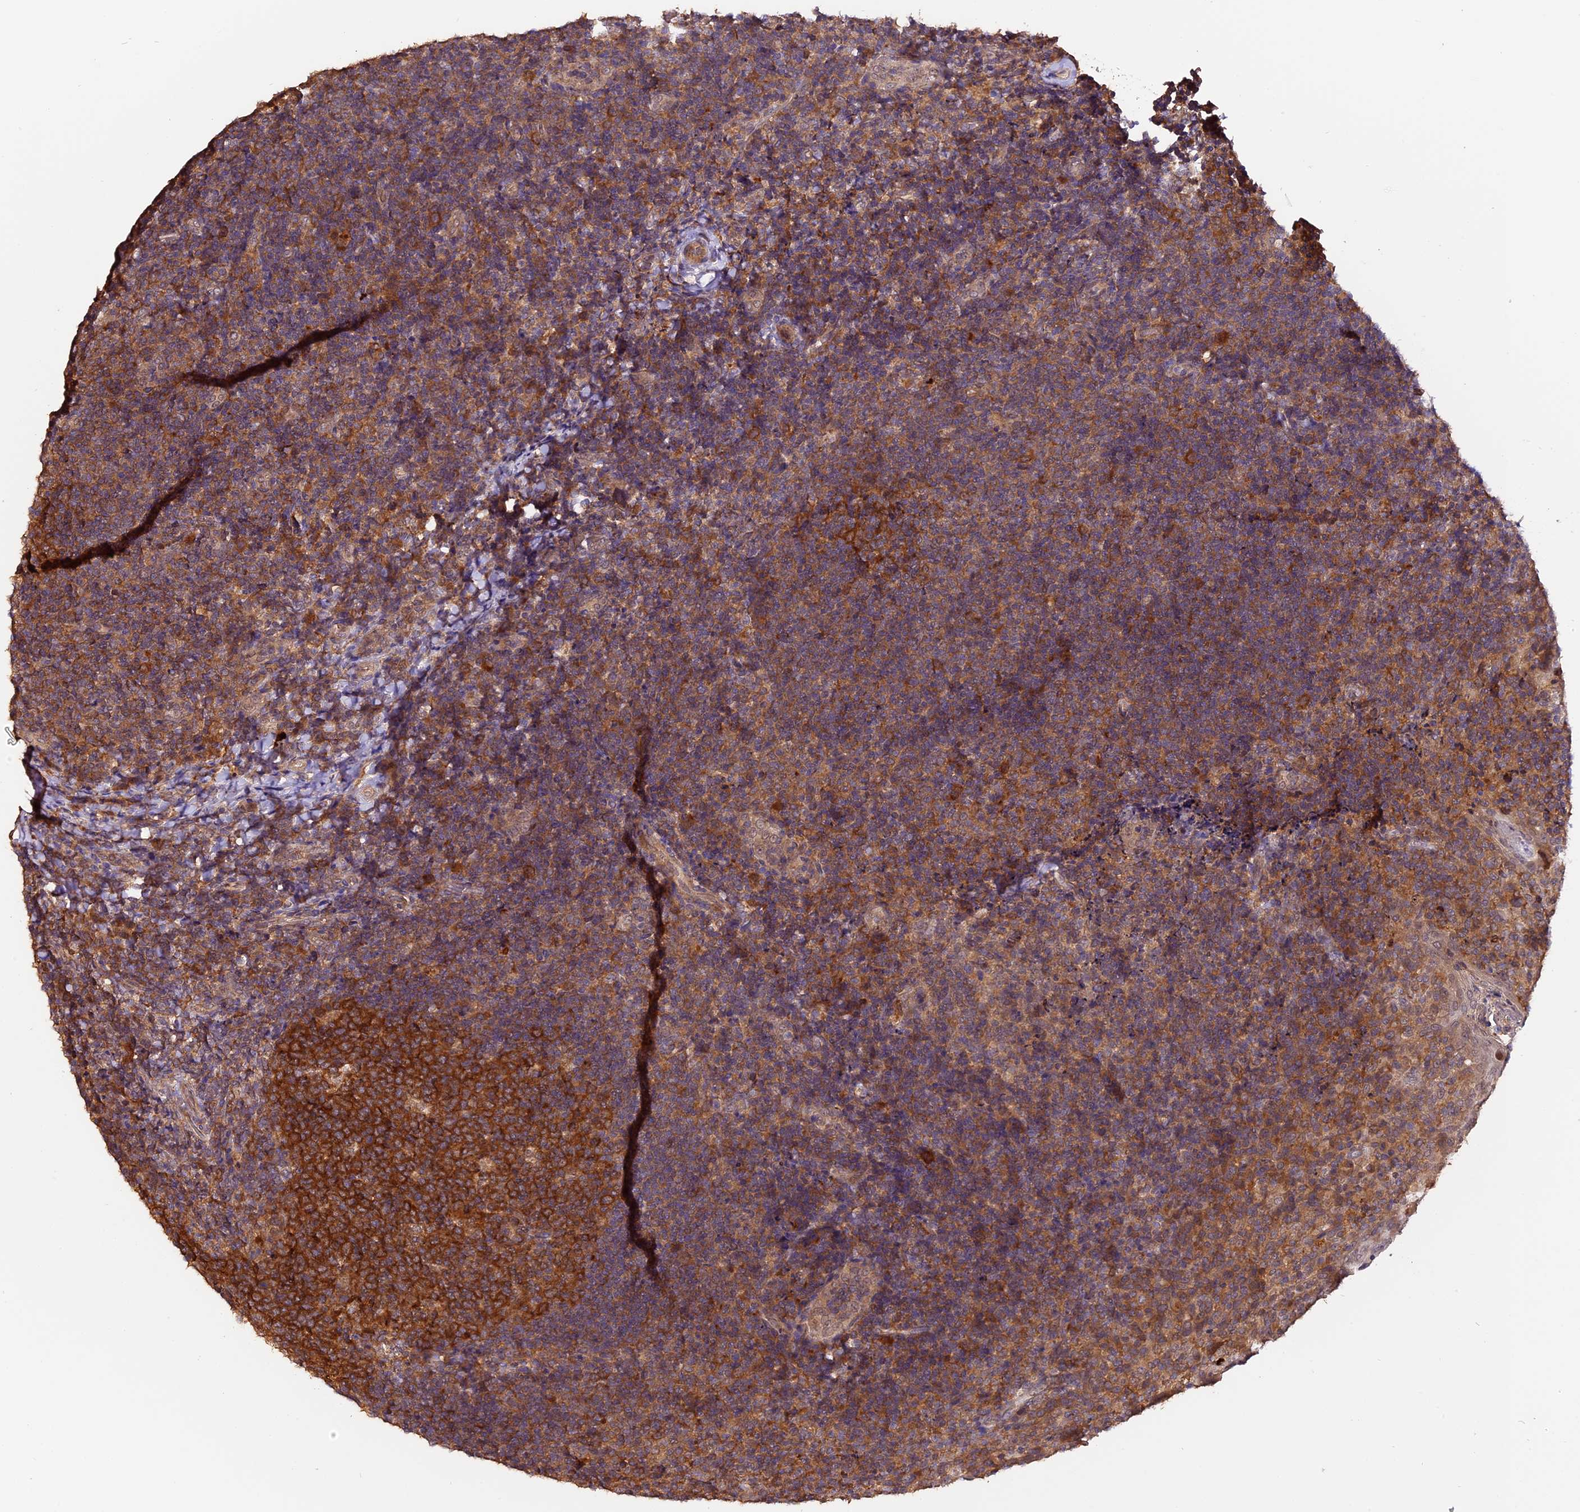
{"staining": {"intensity": "strong", "quantity": ">75%", "location": "cytoplasmic/membranous"}, "tissue": "tonsil", "cell_type": "Germinal center cells", "image_type": "normal", "snomed": [{"axis": "morphology", "description": "Normal tissue, NOS"}, {"axis": "topography", "description": "Tonsil"}], "caption": "Germinal center cells show high levels of strong cytoplasmic/membranous positivity in about >75% of cells in normal tonsil. (brown staining indicates protein expression, while blue staining denotes nuclei).", "gene": "TRMT1", "patient": {"sex": "female", "age": 10}}